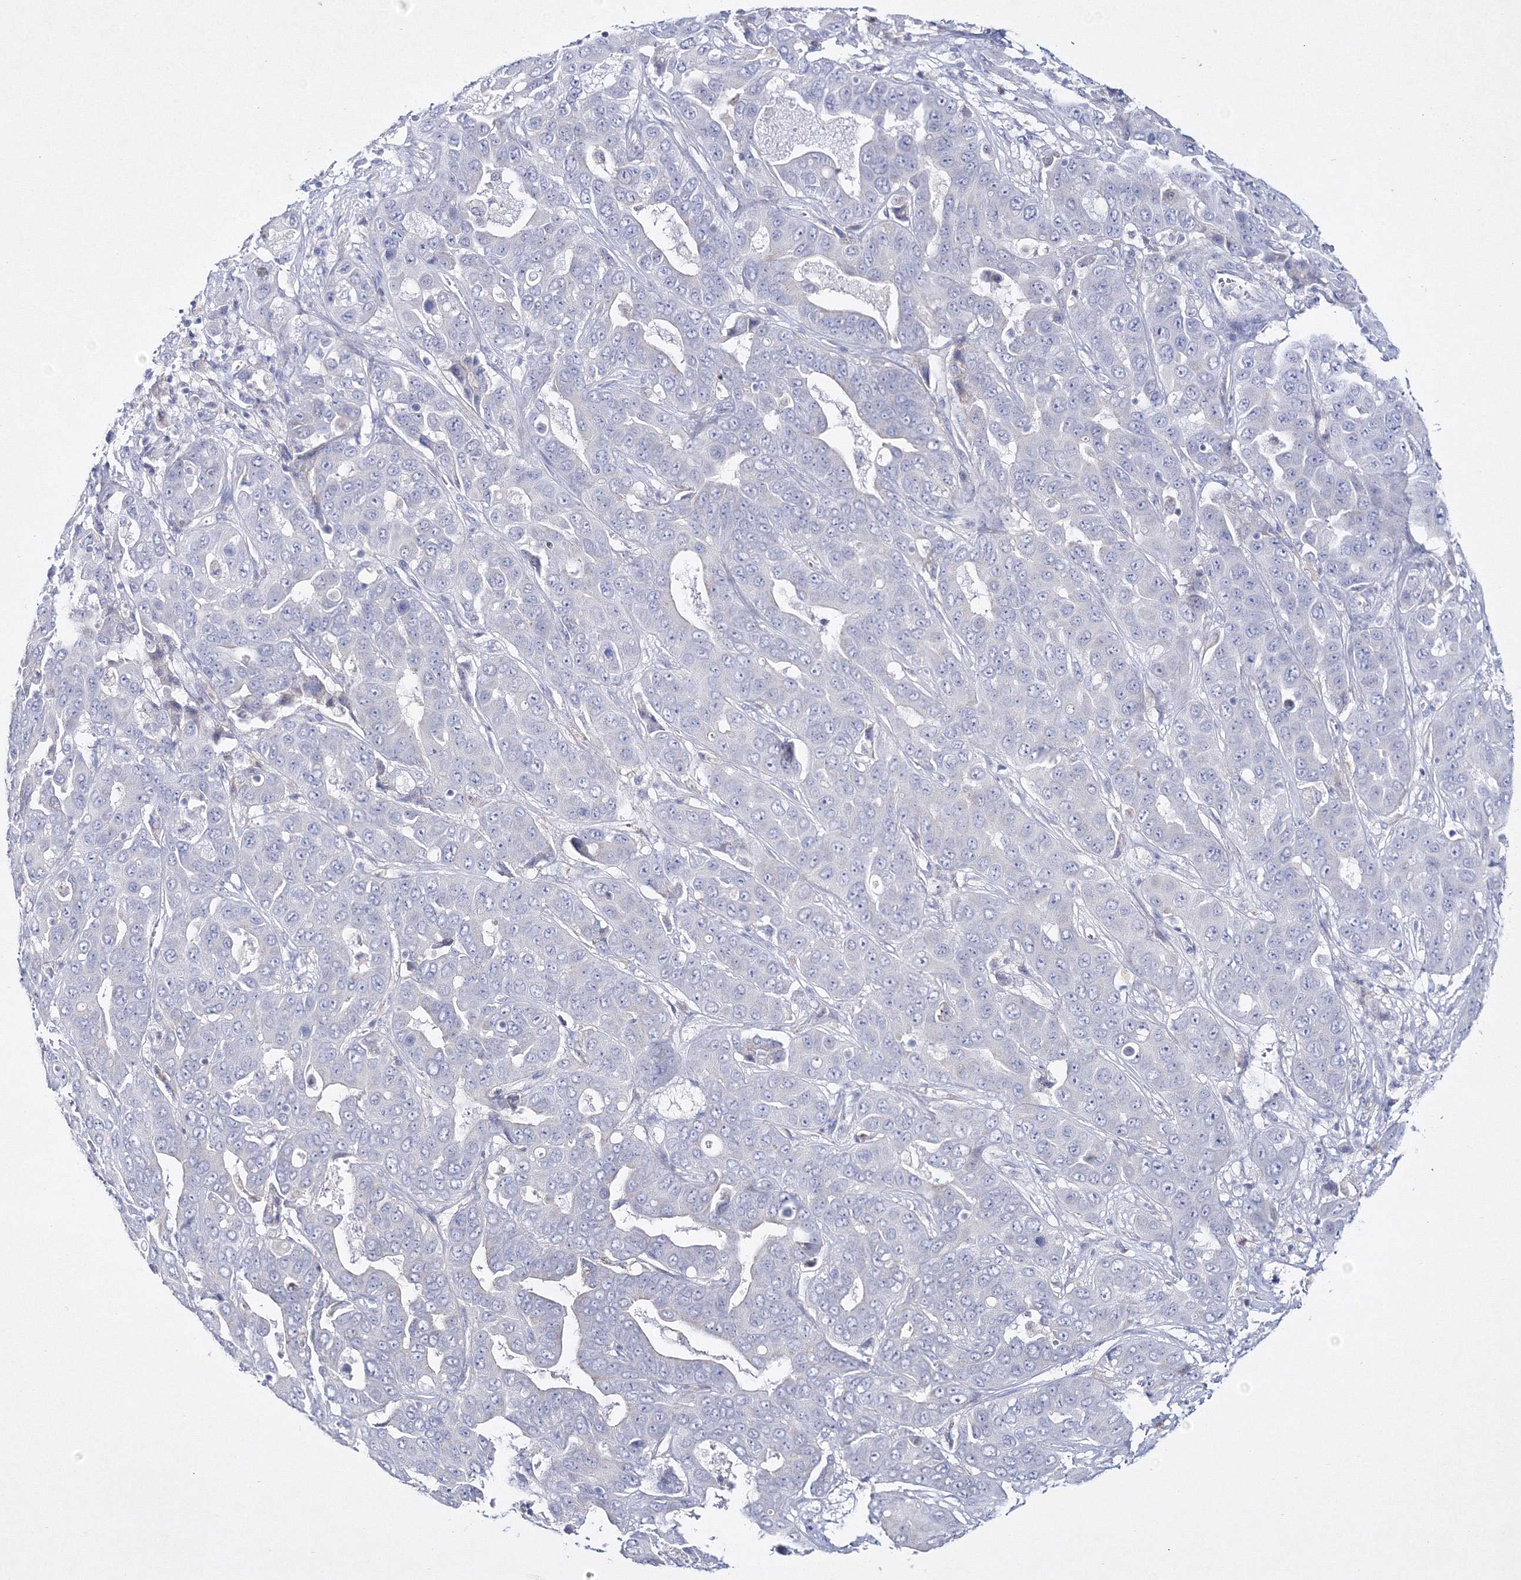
{"staining": {"intensity": "negative", "quantity": "none", "location": "none"}, "tissue": "liver cancer", "cell_type": "Tumor cells", "image_type": "cancer", "snomed": [{"axis": "morphology", "description": "Cholangiocarcinoma"}, {"axis": "topography", "description": "Liver"}], "caption": "DAB (3,3'-diaminobenzidine) immunohistochemical staining of human liver cancer exhibits no significant expression in tumor cells.", "gene": "NEU4", "patient": {"sex": "female", "age": 52}}